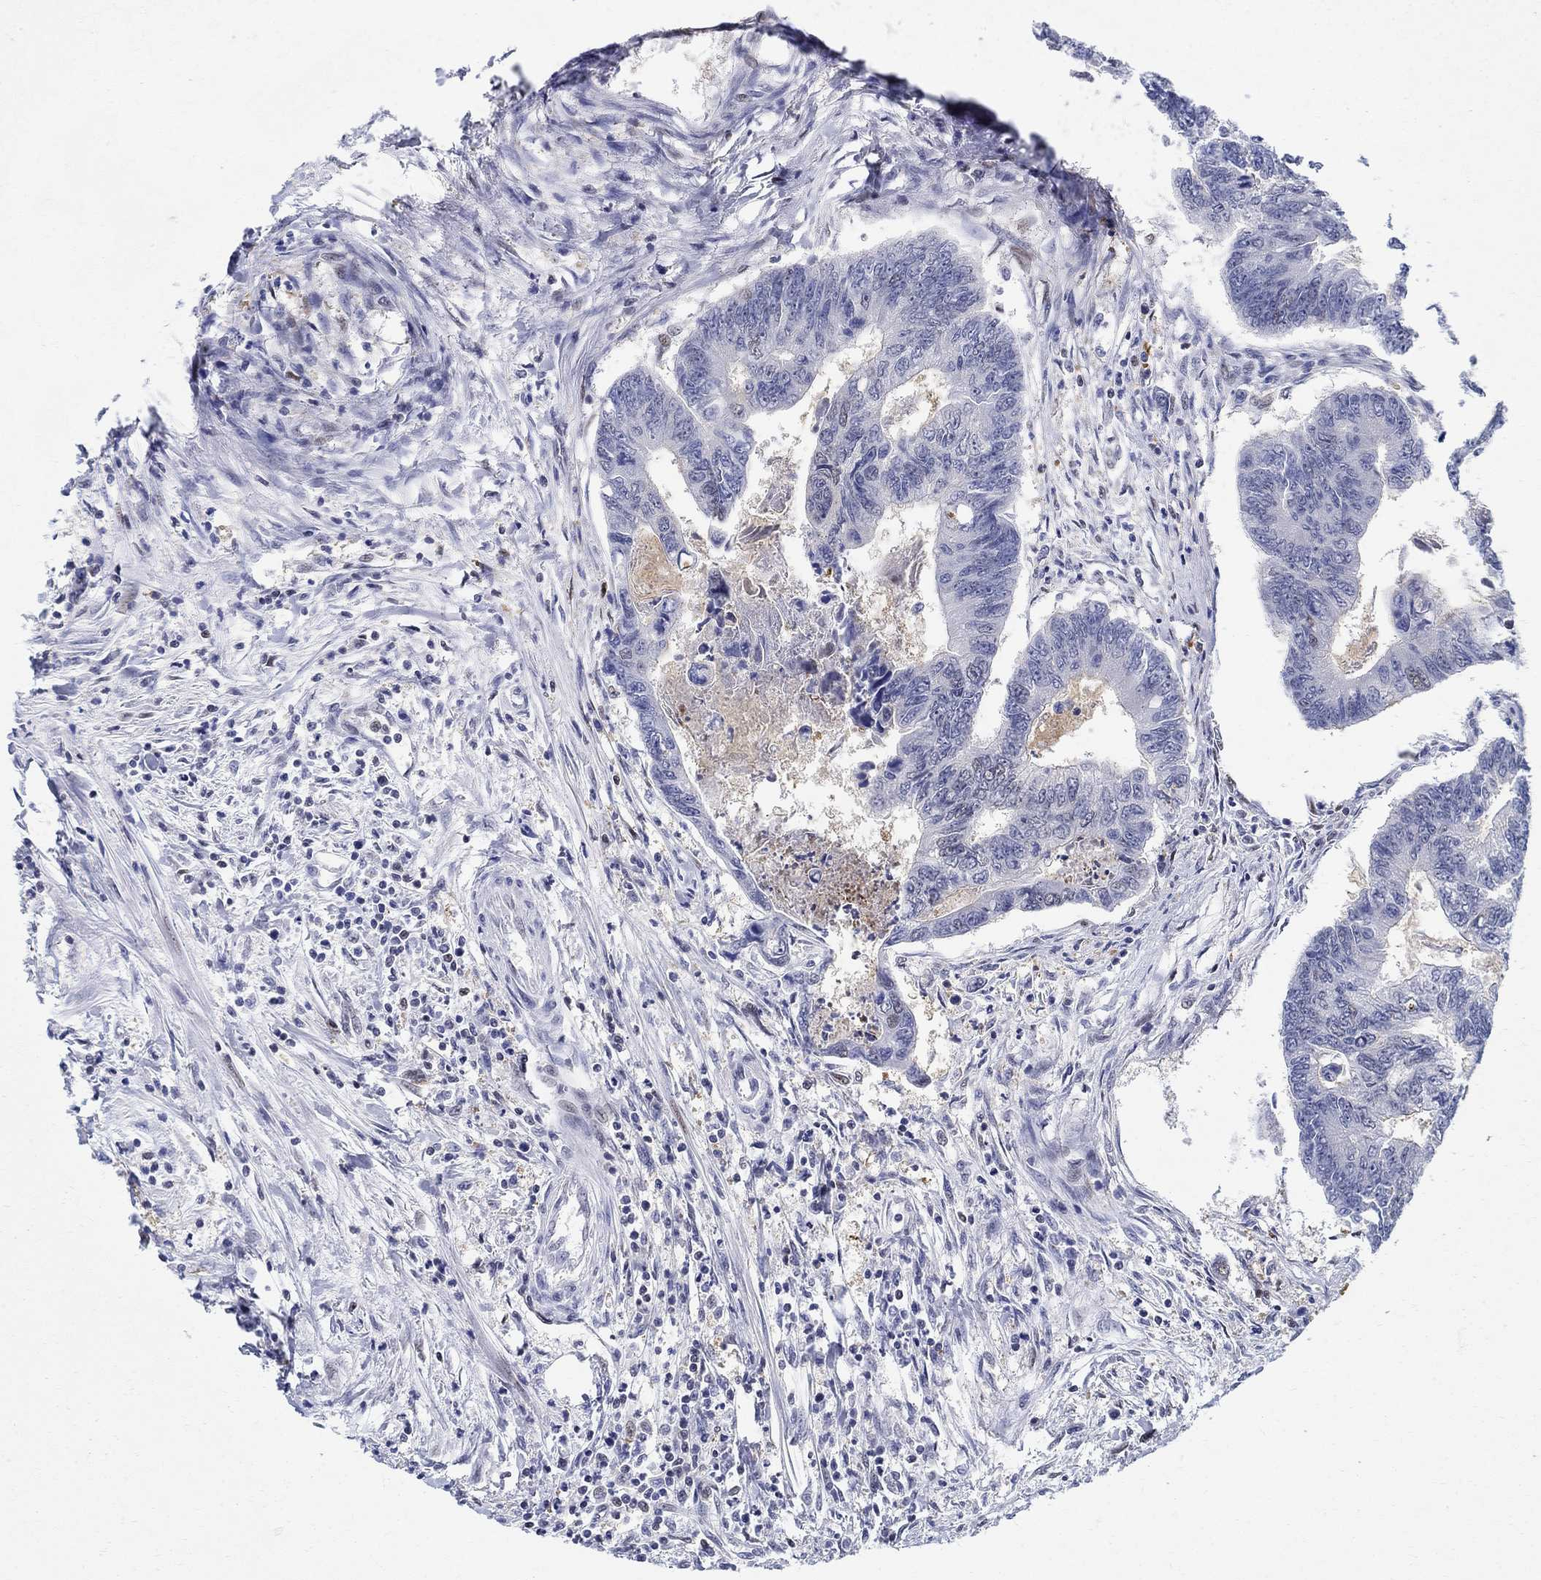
{"staining": {"intensity": "negative", "quantity": "none", "location": "none"}, "tissue": "colorectal cancer", "cell_type": "Tumor cells", "image_type": "cancer", "snomed": [{"axis": "morphology", "description": "Adenocarcinoma, NOS"}, {"axis": "topography", "description": "Colon"}], "caption": "A high-resolution histopathology image shows immunohistochemistry (IHC) staining of colorectal cancer, which displays no significant positivity in tumor cells.", "gene": "ZNF594", "patient": {"sex": "female", "age": 65}}